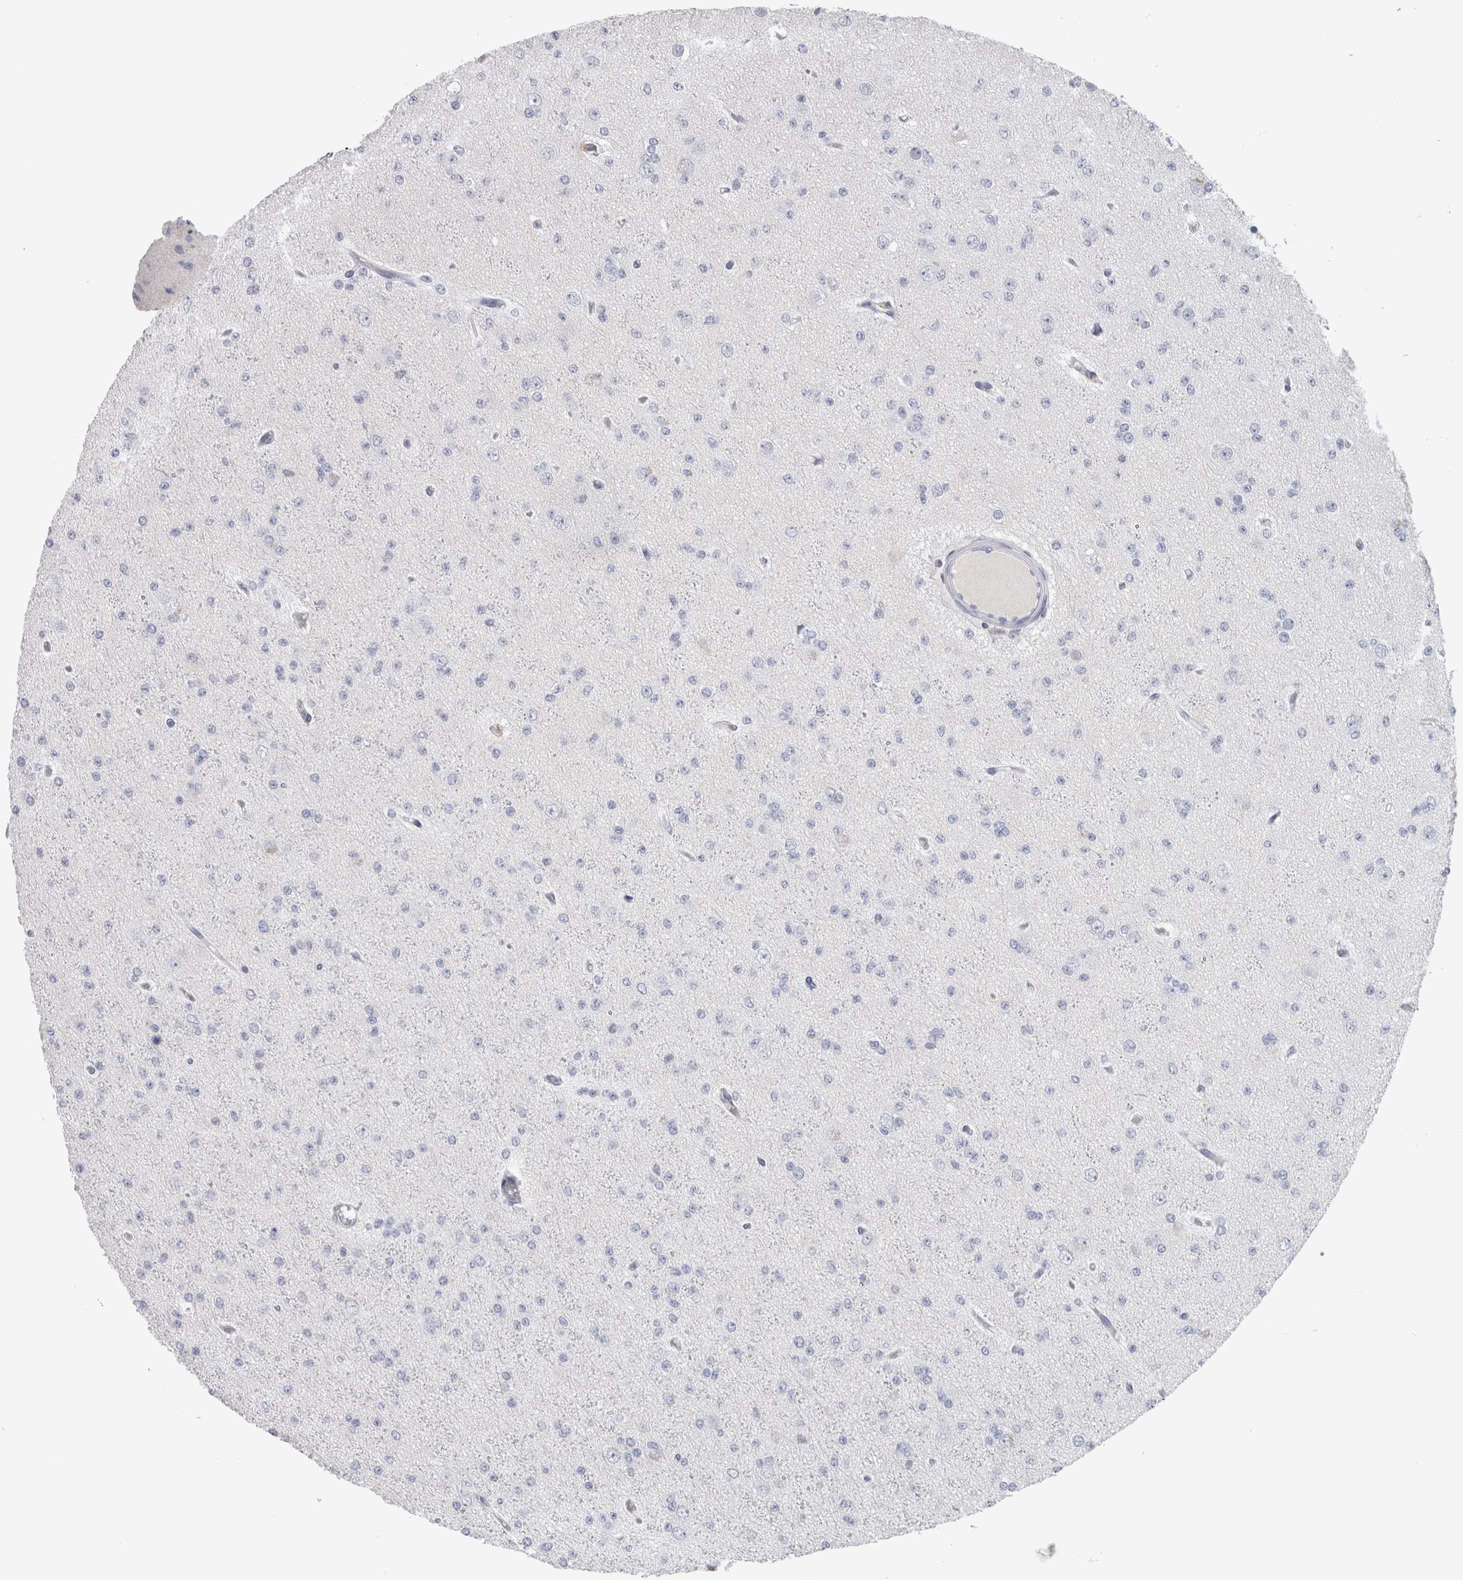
{"staining": {"intensity": "negative", "quantity": "none", "location": "none"}, "tissue": "glioma", "cell_type": "Tumor cells", "image_type": "cancer", "snomed": [{"axis": "morphology", "description": "Glioma, malignant, Low grade"}, {"axis": "topography", "description": "Brain"}], "caption": "Image shows no significant protein staining in tumor cells of glioma.", "gene": "CA8", "patient": {"sex": "female", "age": 22}}